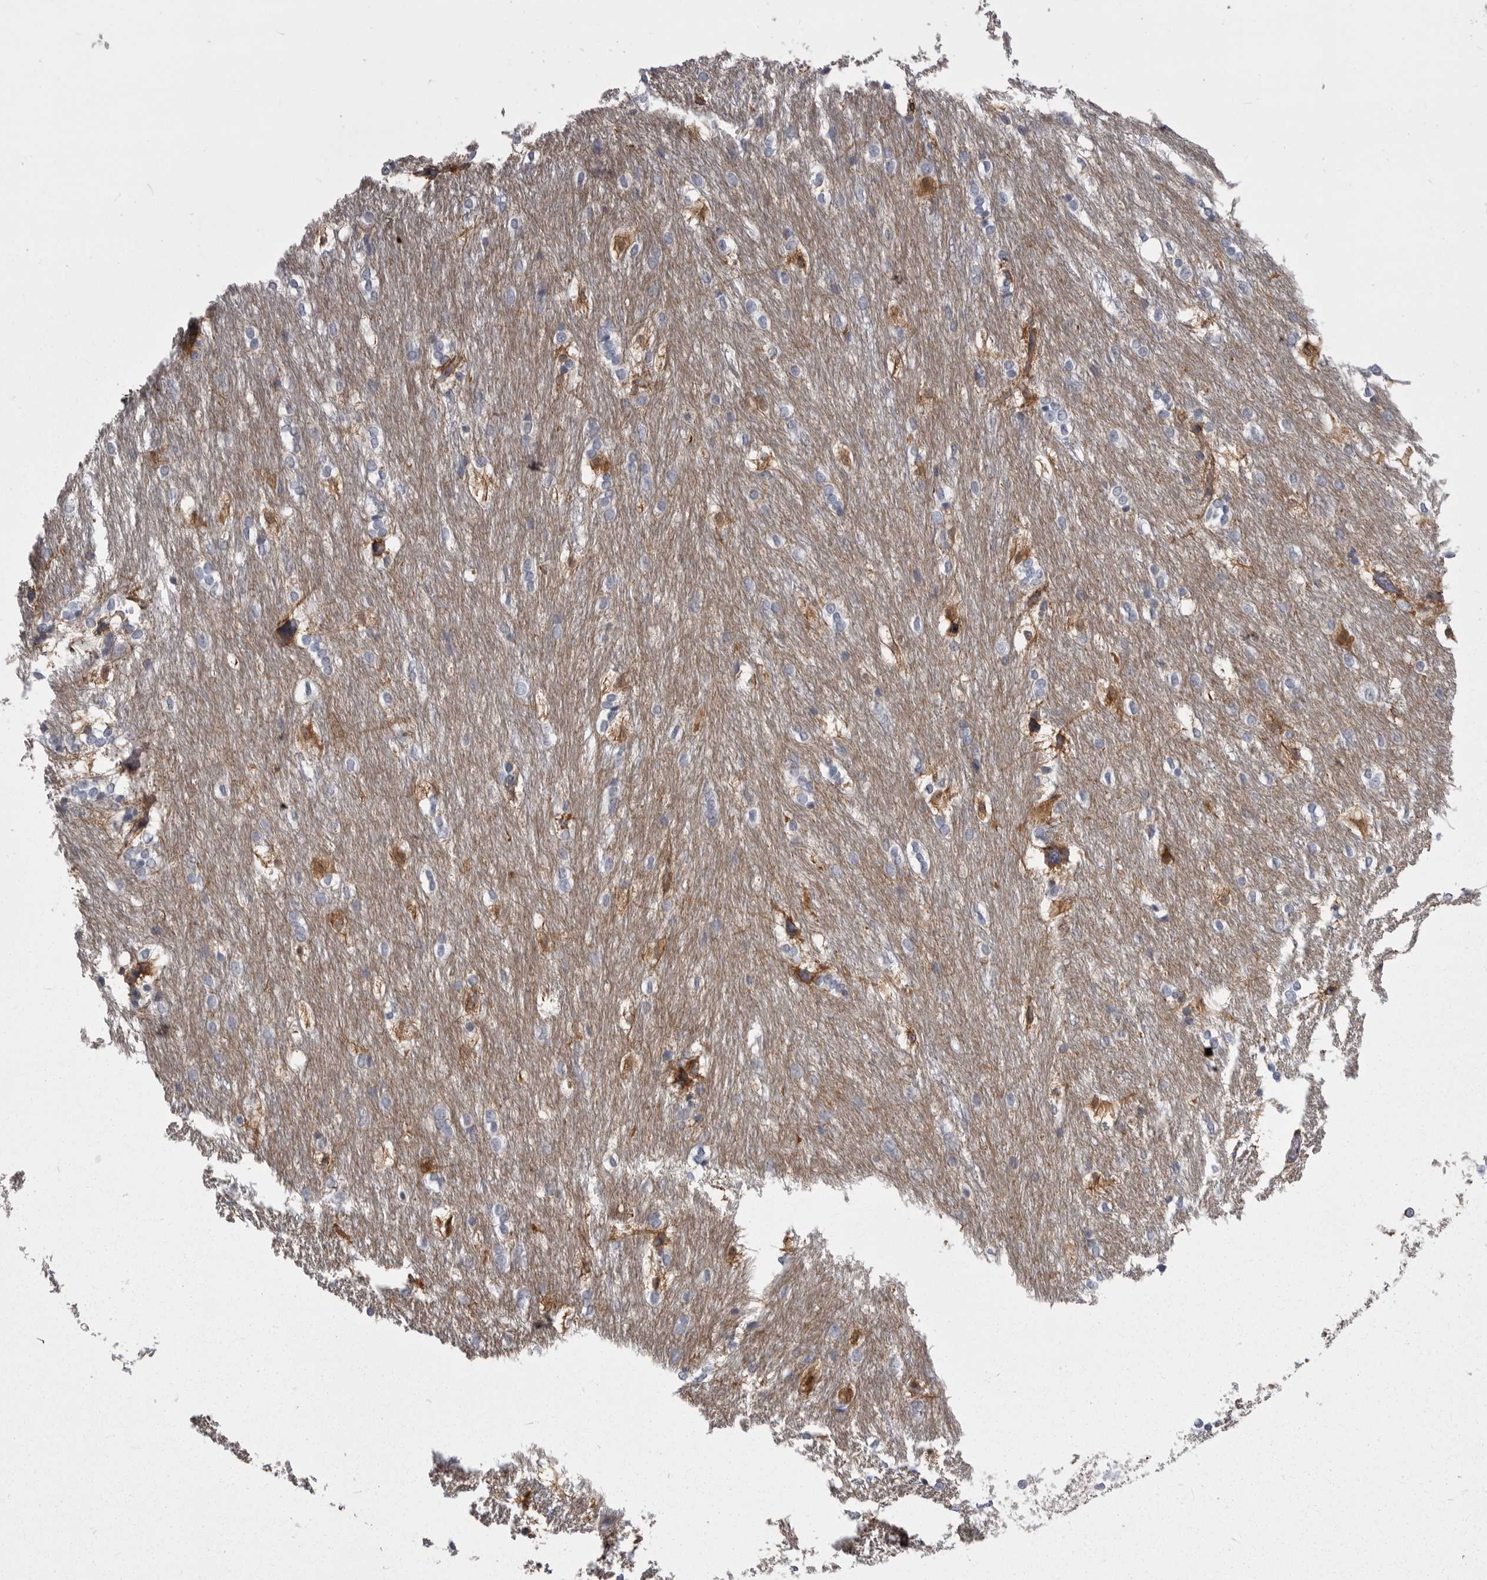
{"staining": {"intensity": "moderate", "quantity": "<25%", "location": "cytoplasmic/membranous"}, "tissue": "caudate", "cell_type": "Glial cells", "image_type": "normal", "snomed": [{"axis": "morphology", "description": "Normal tissue, NOS"}, {"axis": "topography", "description": "Lateral ventricle wall"}], "caption": "Glial cells exhibit moderate cytoplasmic/membranous staining in about <25% of cells in normal caudate.", "gene": "ANK2", "patient": {"sex": "female", "age": 19}}